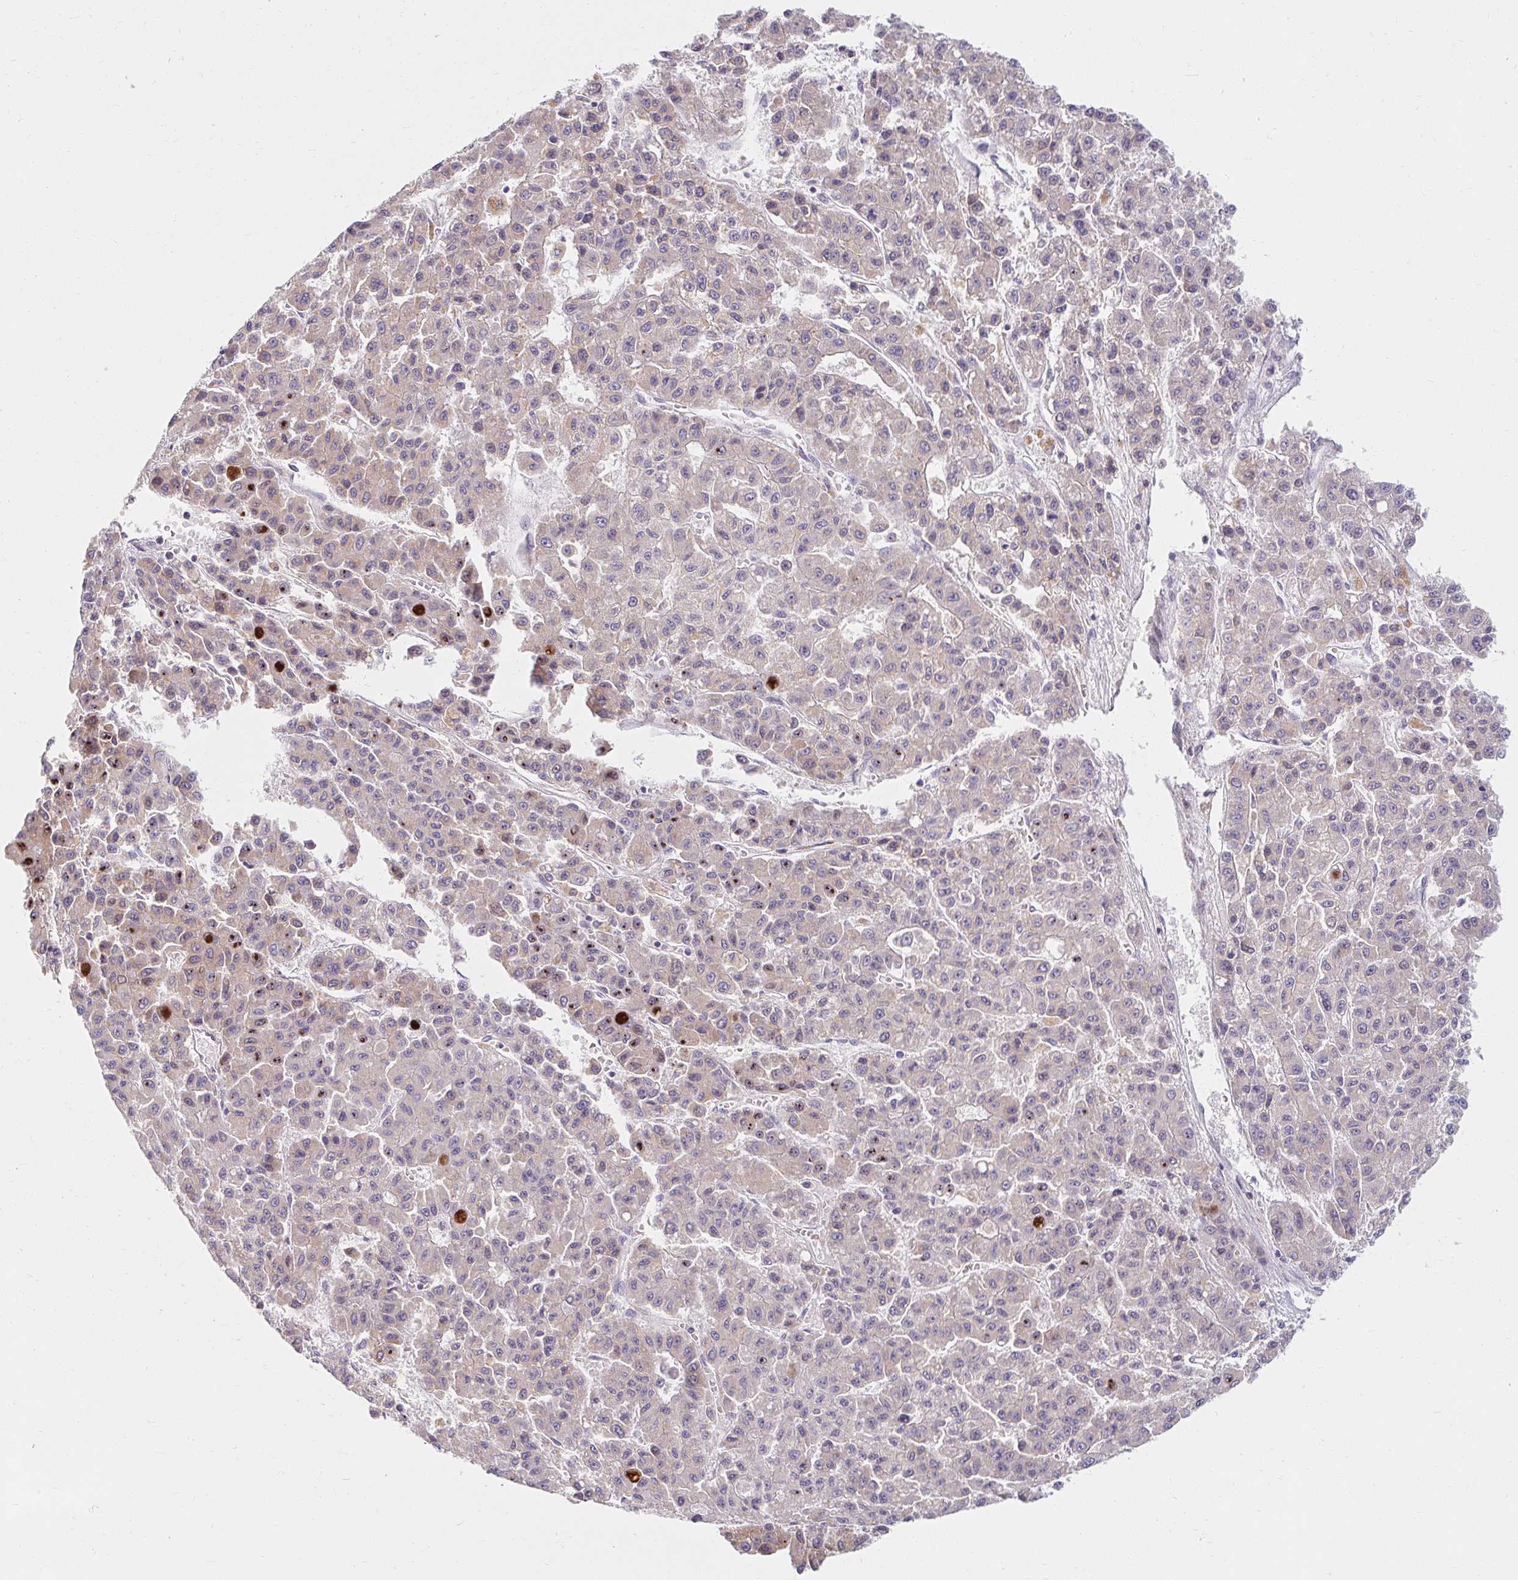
{"staining": {"intensity": "weak", "quantity": "<25%", "location": "nuclear"}, "tissue": "liver cancer", "cell_type": "Tumor cells", "image_type": "cancer", "snomed": [{"axis": "morphology", "description": "Carcinoma, Hepatocellular, NOS"}, {"axis": "topography", "description": "Liver"}], "caption": "The micrograph exhibits no significant positivity in tumor cells of liver cancer.", "gene": "SKP2", "patient": {"sex": "male", "age": 70}}